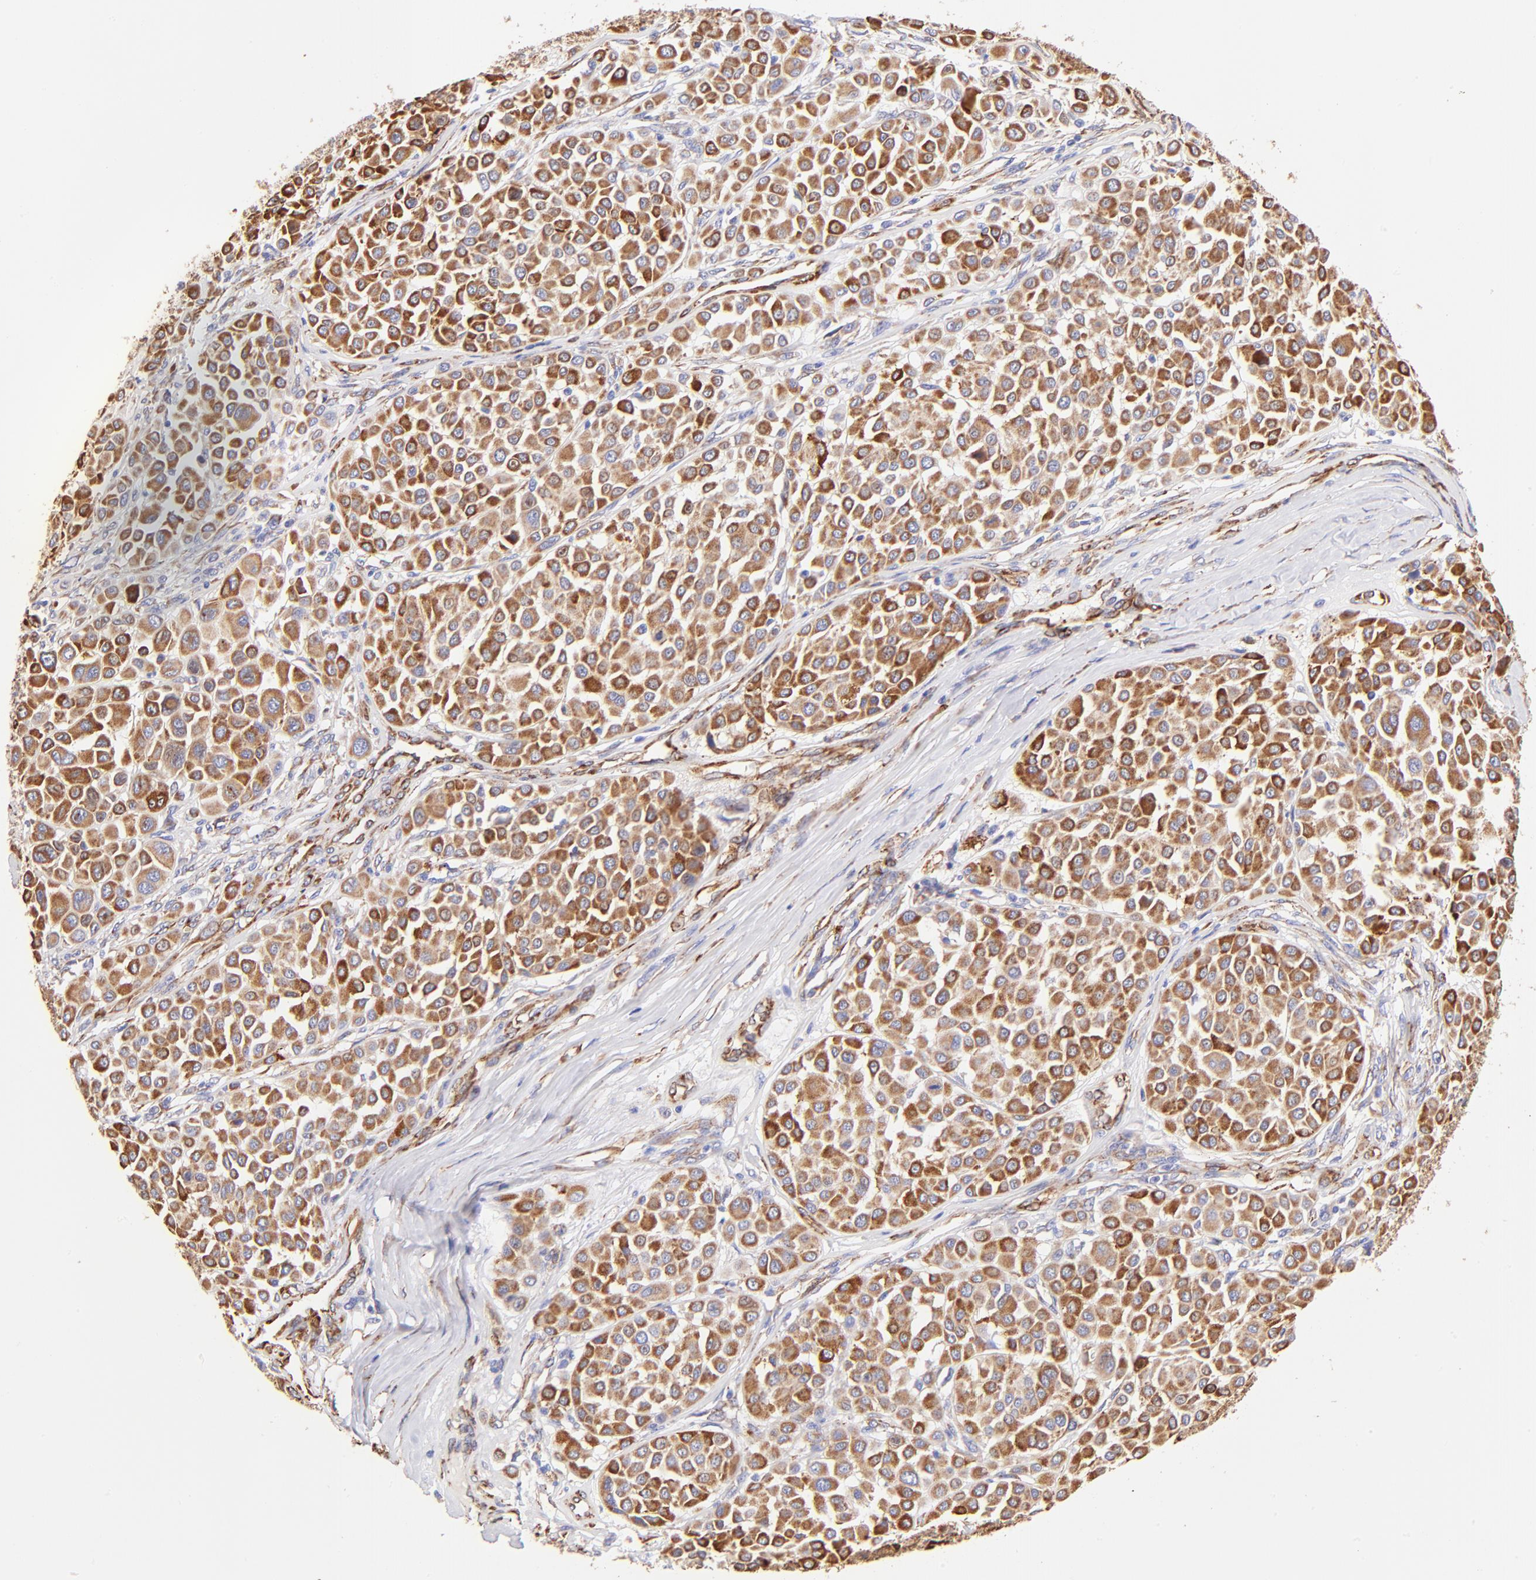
{"staining": {"intensity": "strong", "quantity": ">75%", "location": "cytoplasmic/membranous"}, "tissue": "melanoma", "cell_type": "Tumor cells", "image_type": "cancer", "snomed": [{"axis": "morphology", "description": "Malignant melanoma, Metastatic site"}, {"axis": "topography", "description": "Soft tissue"}], "caption": "This image displays malignant melanoma (metastatic site) stained with immunohistochemistry (IHC) to label a protein in brown. The cytoplasmic/membranous of tumor cells show strong positivity for the protein. Nuclei are counter-stained blue.", "gene": "SPARC", "patient": {"sex": "male", "age": 41}}